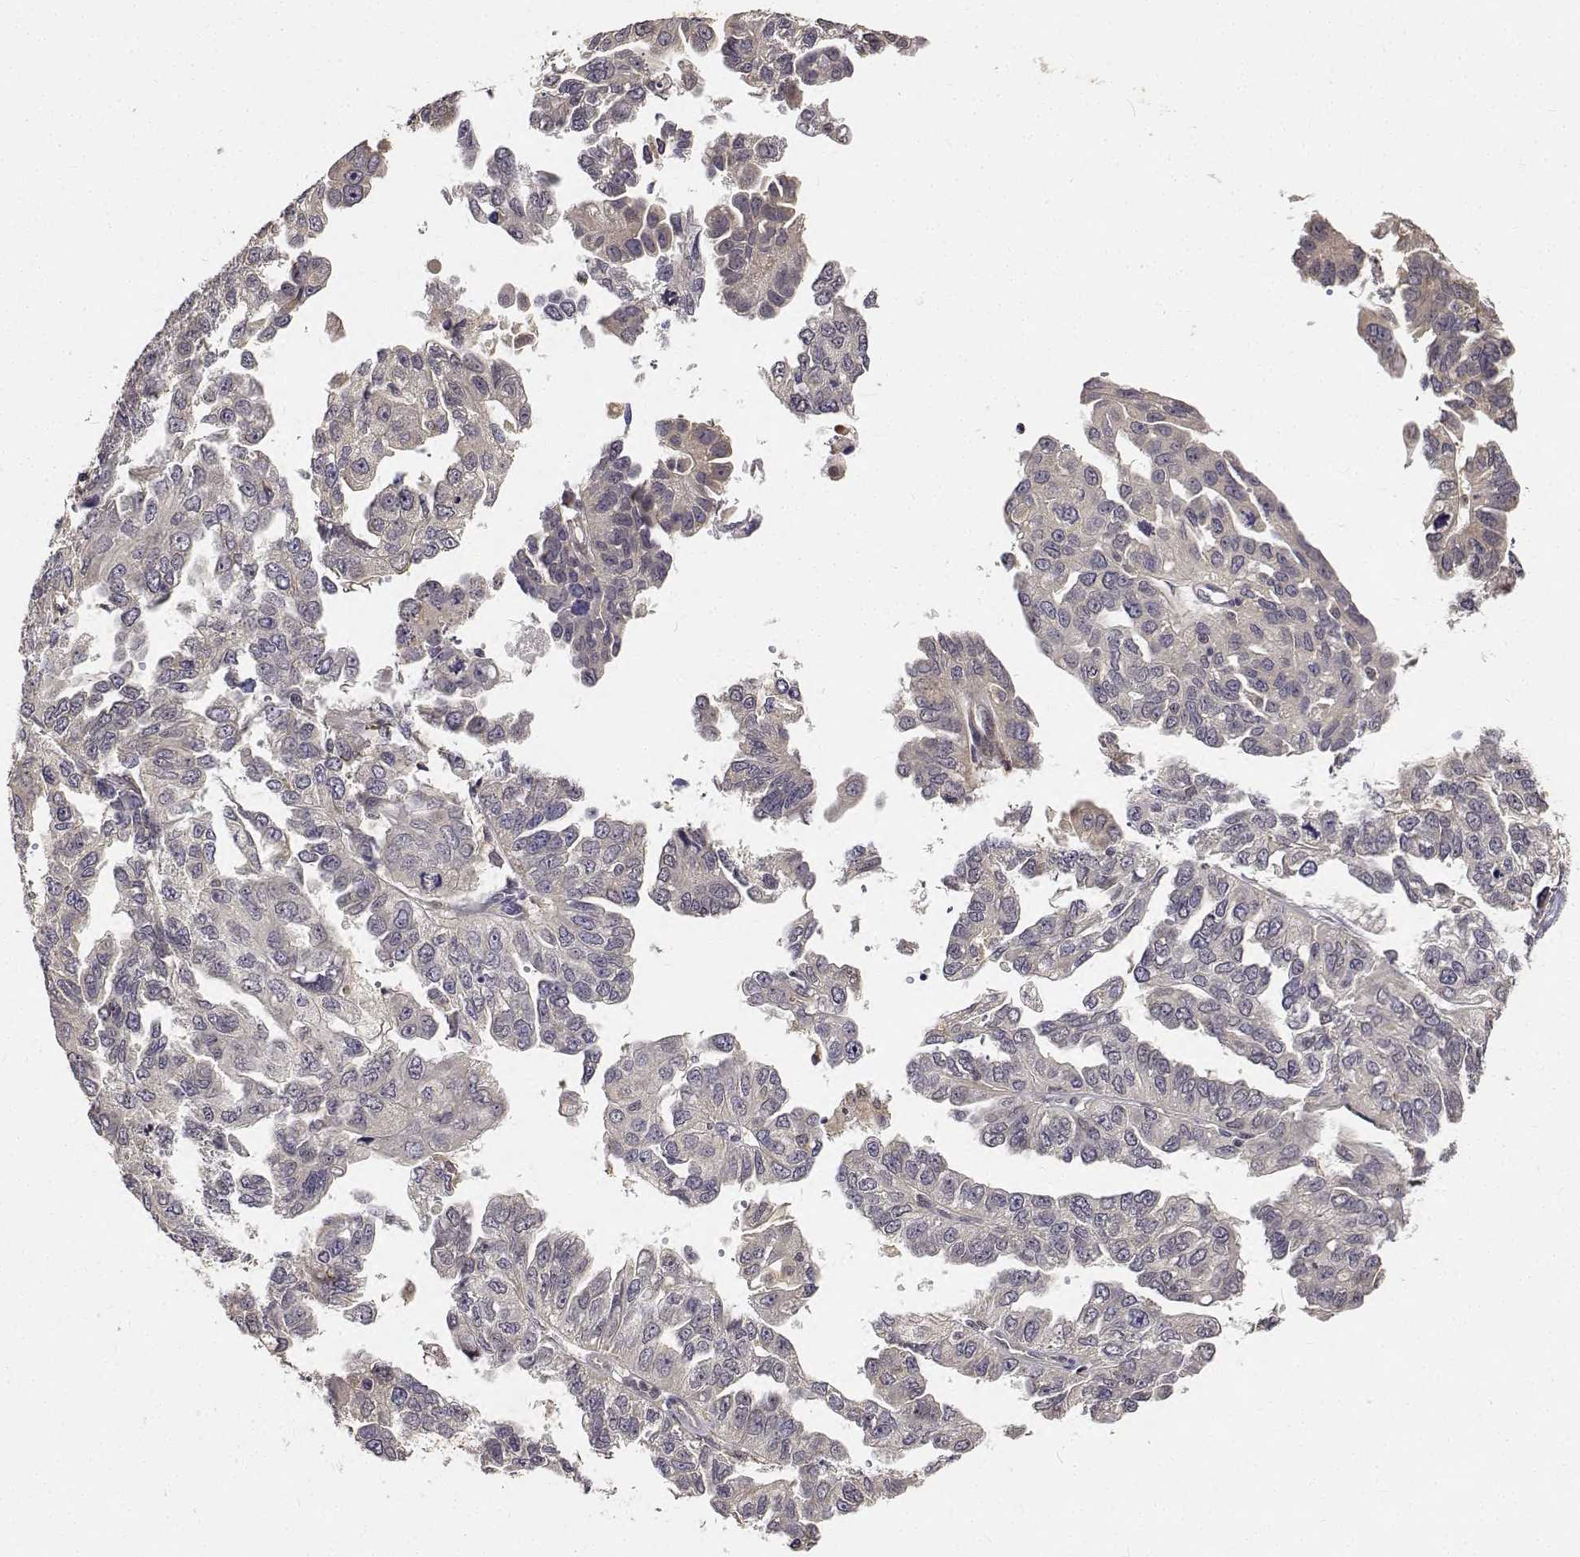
{"staining": {"intensity": "negative", "quantity": "none", "location": "none"}, "tissue": "ovarian cancer", "cell_type": "Tumor cells", "image_type": "cancer", "snomed": [{"axis": "morphology", "description": "Cystadenocarcinoma, serous, NOS"}, {"axis": "topography", "description": "Ovary"}], "caption": "Immunohistochemistry of human ovarian cancer exhibits no staining in tumor cells.", "gene": "PCID2", "patient": {"sex": "female", "age": 53}}